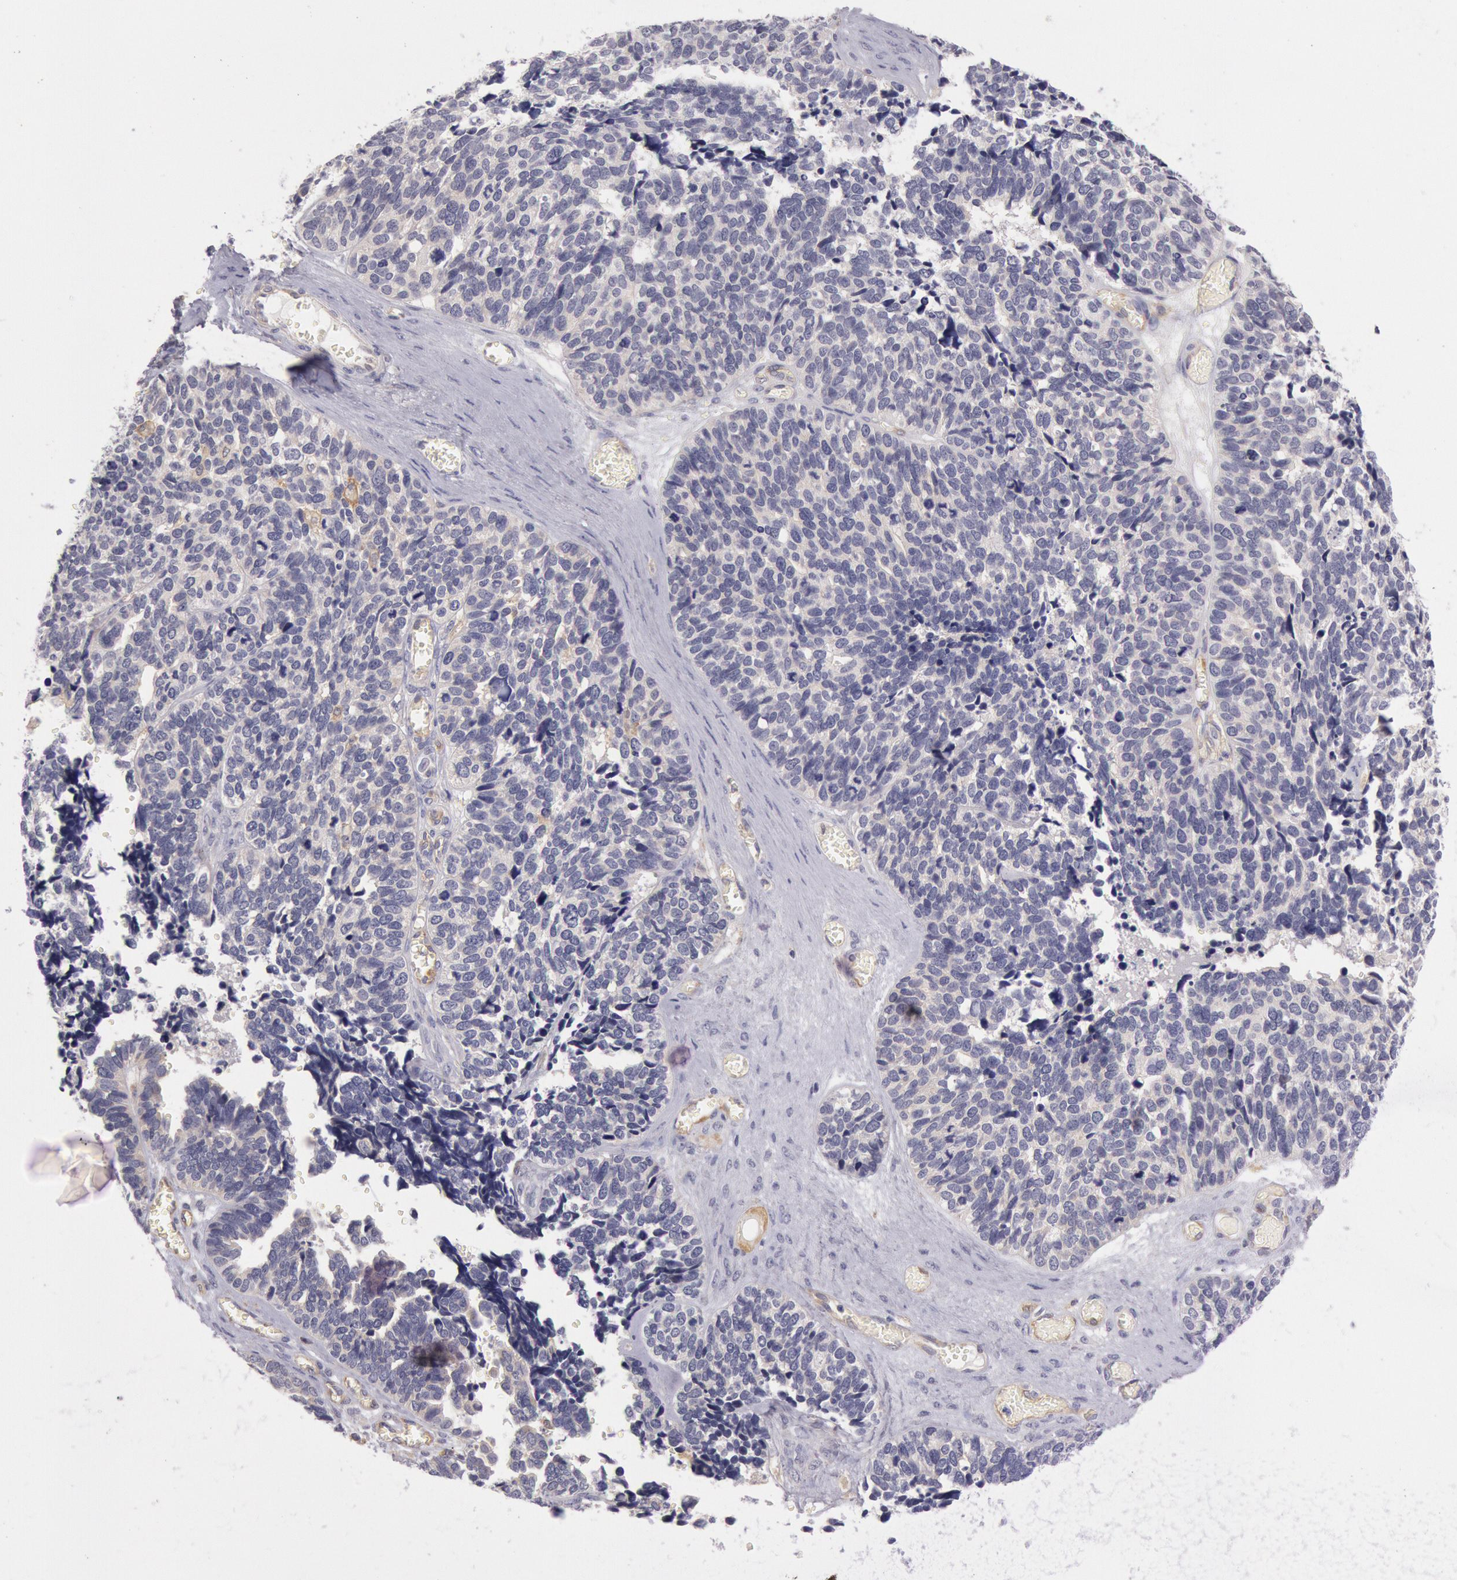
{"staining": {"intensity": "negative", "quantity": "none", "location": "none"}, "tissue": "ovarian cancer", "cell_type": "Tumor cells", "image_type": "cancer", "snomed": [{"axis": "morphology", "description": "Cystadenocarcinoma, serous, NOS"}, {"axis": "topography", "description": "Ovary"}], "caption": "This is a micrograph of IHC staining of serous cystadenocarcinoma (ovarian), which shows no positivity in tumor cells.", "gene": "MYO5A", "patient": {"sex": "female", "age": 77}}